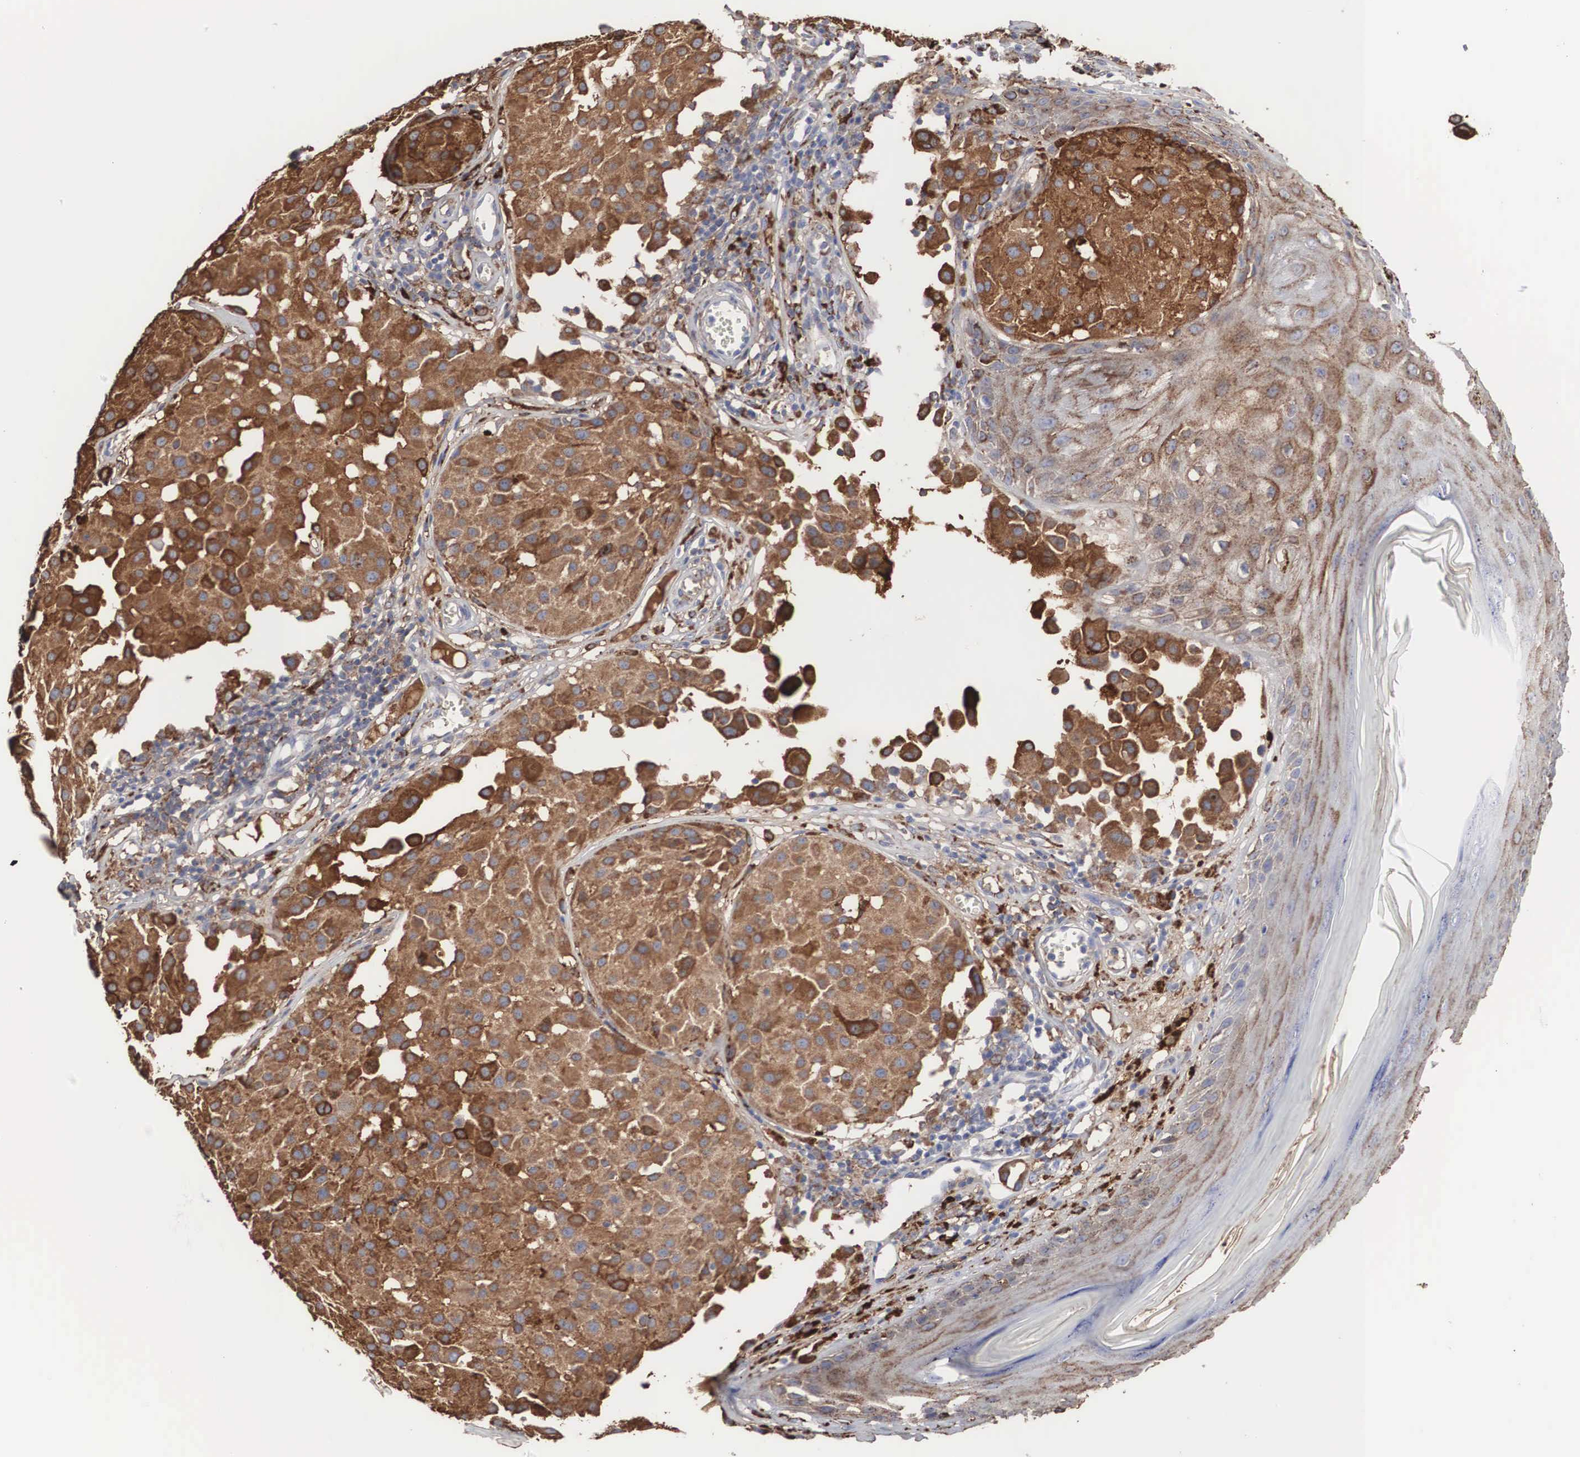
{"staining": {"intensity": "strong", "quantity": ">75%", "location": "cytoplasmic/membranous"}, "tissue": "melanoma", "cell_type": "Tumor cells", "image_type": "cancer", "snomed": [{"axis": "morphology", "description": "Malignant melanoma, NOS"}, {"axis": "topography", "description": "Skin"}], "caption": "Protein analysis of malignant melanoma tissue displays strong cytoplasmic/membranous expression in approximately >75% of tumor cells.", "gene": "LGALS3BP", "patient": {"sex": "male", "age": 36}}